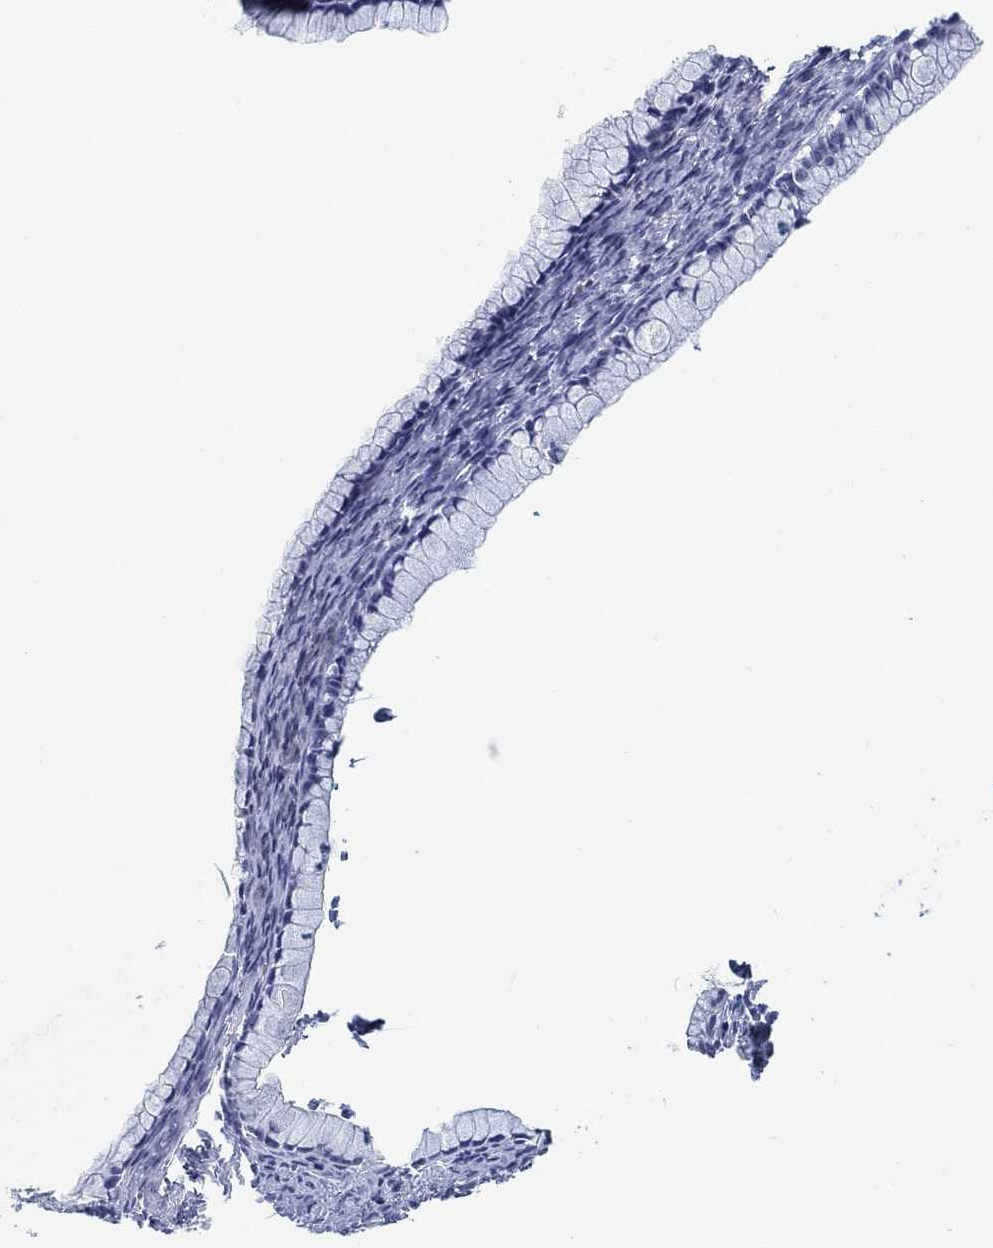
{"staining": {"intensity": "negative", "quantity": "none", "location": "none"}, "tissue": "ovarian cancer", "cell_type": "Tumor cells", "image_type": "cancer", "snomed": [{"axis": "morphology", "description": "Cystadenocarcinoma, mucinous, NOS"}, {"axis": "topography", "description": "Ovary"}], "caption": "High magnification brightfield microscopy of mucinous cystadenocarcinoma (ovarian) stained with DAB (brown) and counterstained with hematoxylin (blue): tumor cells show no significant positivity. (DAB IHC with hematoxylin counter stain).", "gene": "OTUB2", "patient": {"sex": "female", "age": 41}}